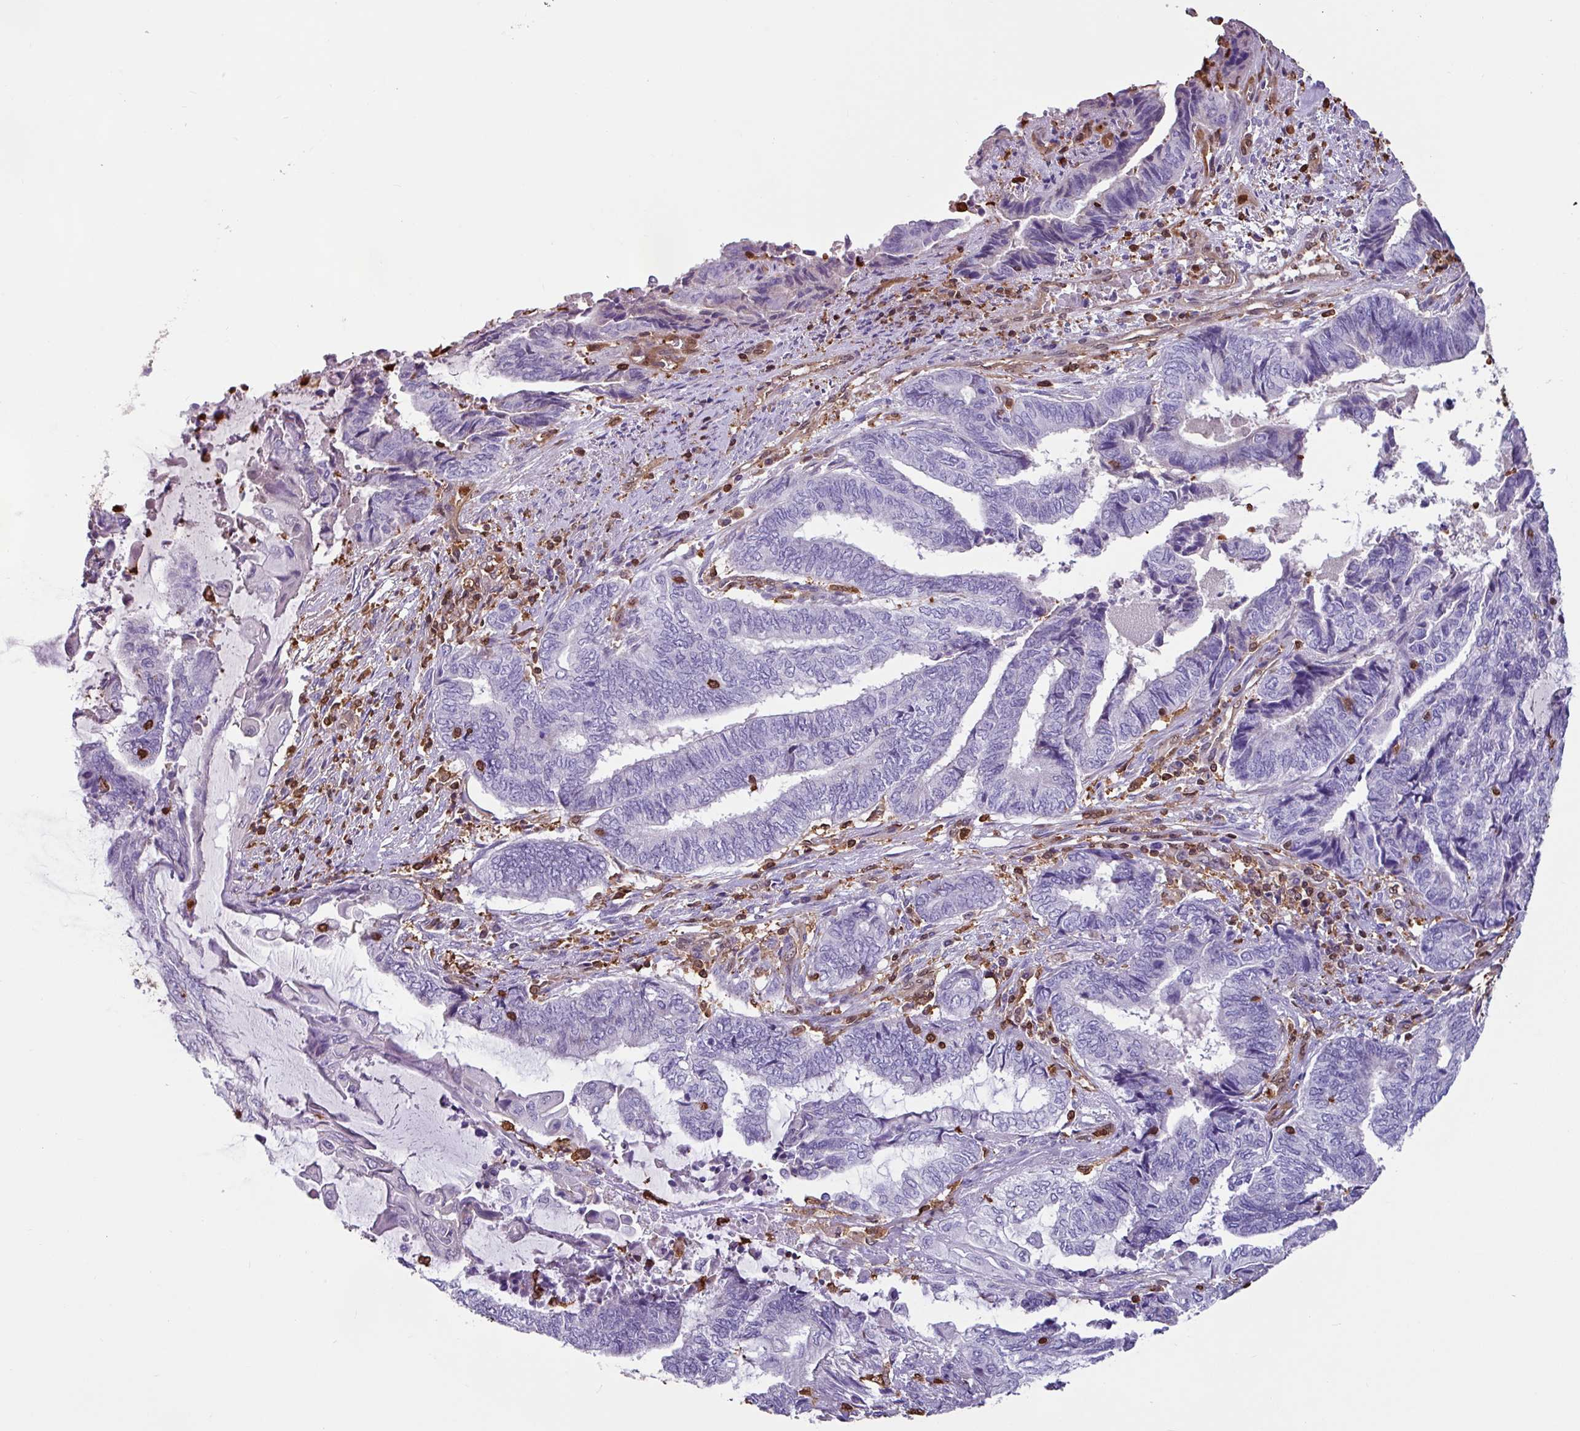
{"staining": {"intensity": "negative", "quantity": "none", "location": "none"}, "tissue": "endometrial cancer", "cell_type": "Tumor cells", "image_type": "cancer", "snomed": [{"axis": "morphology", "description": "Adenocarcinoma, NOS"}, {"axis": "topography", "description": "Uterus"}, {"axis": "topography", "description": "Endometrium"}], "caption": "Immunohistochemistry (IHC) histopathology image of neoplastic tissue: human adenocarcinoma (endometrial) stained with DAB exhibits no significant protein staining in tumor cells.", "gene": "ARHGDIB", "patient": {"sex": "female", "age": 70}}